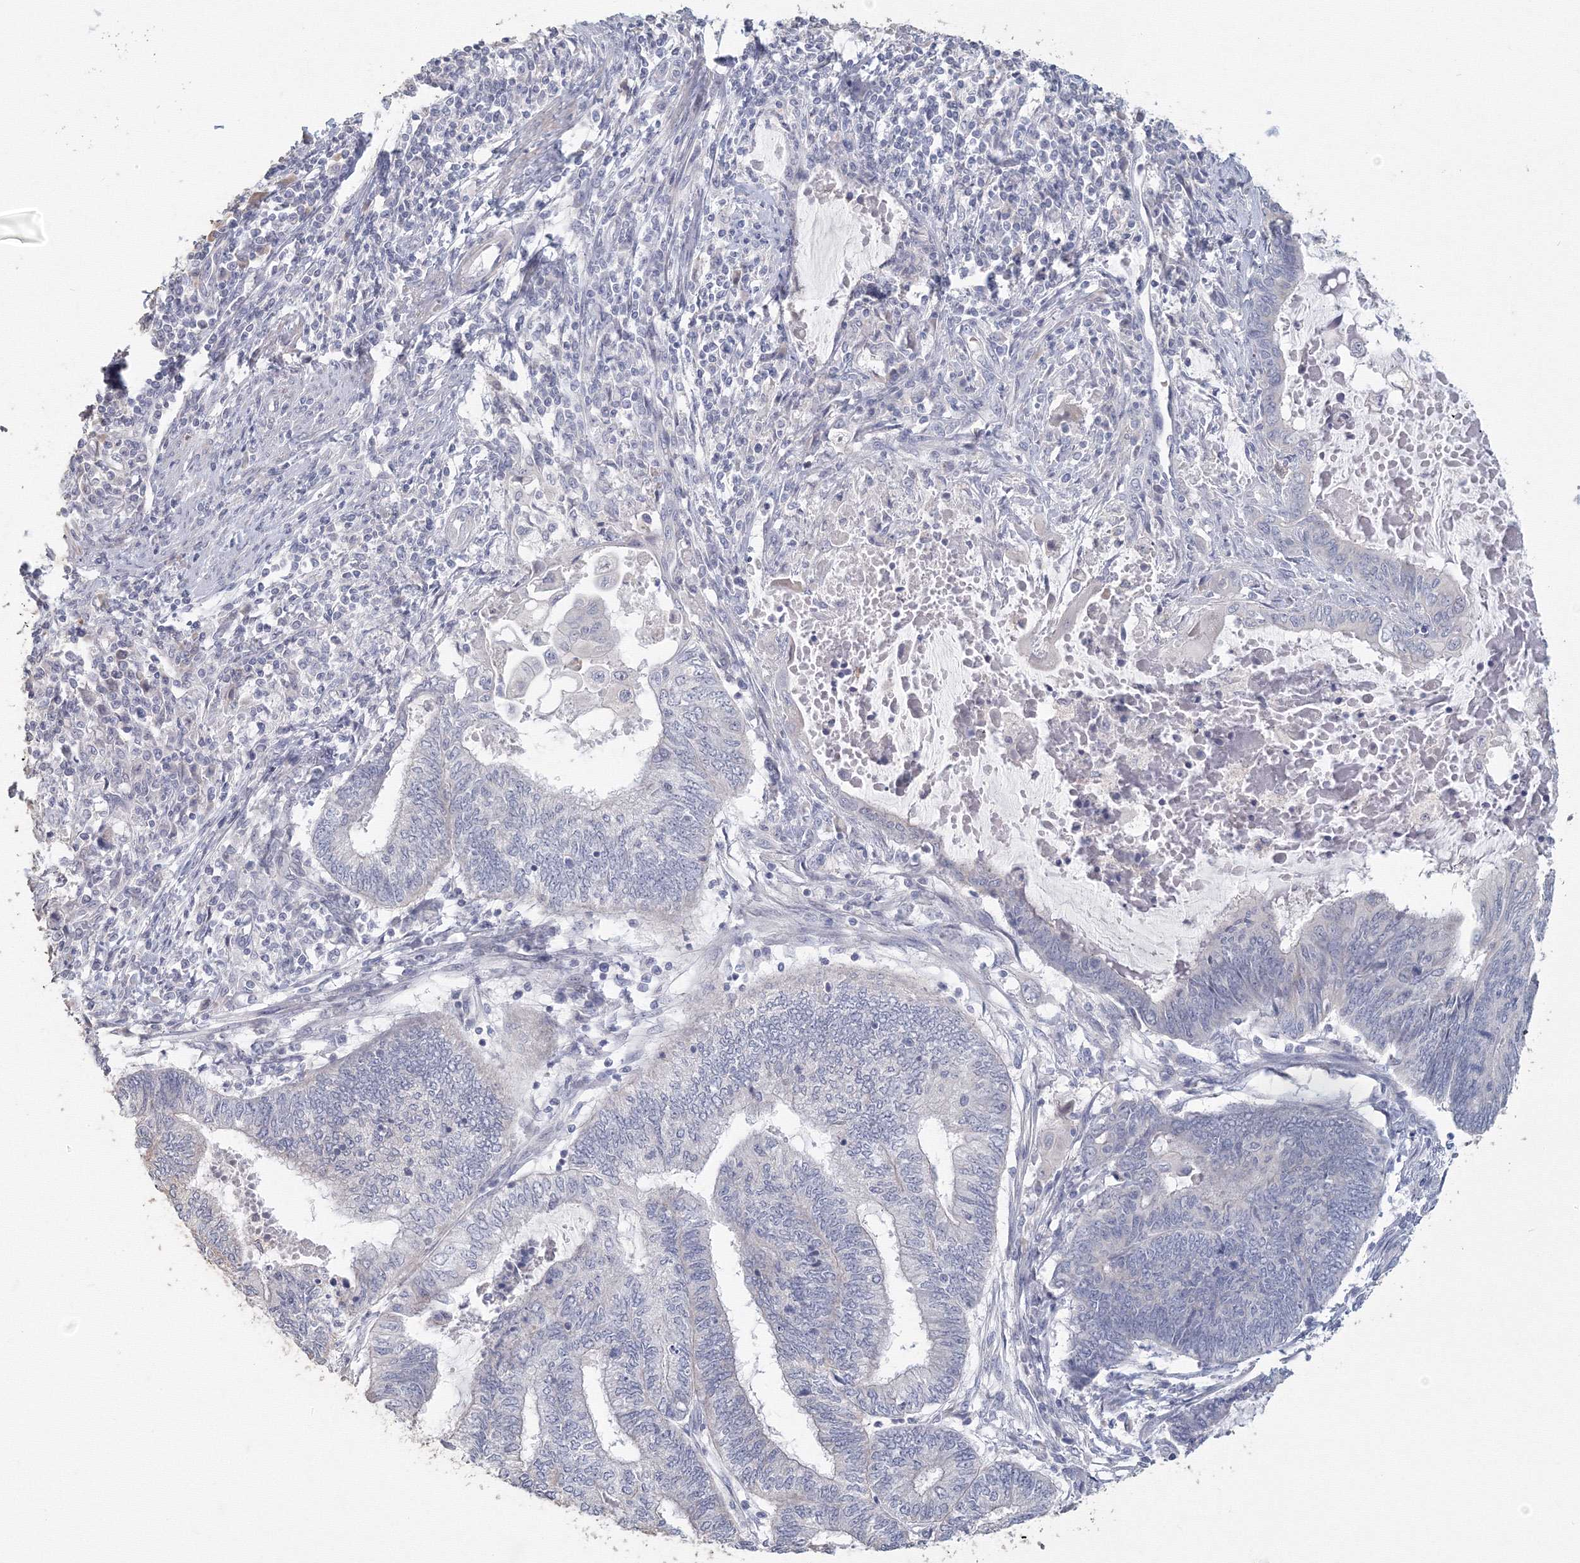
{"staining": {"intensity": "negative", "quantity": "none", "location": "none"}, "tissue": "endometrial cancer", "cell_type": "Tumor cells", "image_type": "cancer", "snomed": [{"axis": "morphology", "description": "Adenocarcinoma, NOS"}, {"axis": "topography", "description": "Uterus"}, {"axis": "topography", "description": "Endometrium"}], "caption": "Immunohistochemical staining of human endometrial adenocarcinoma reveals no significant expression in tumor cells. Nuclei are stained in blue.", "gene": "TACC2", "patient": {"sex": "female", "age": 70}}